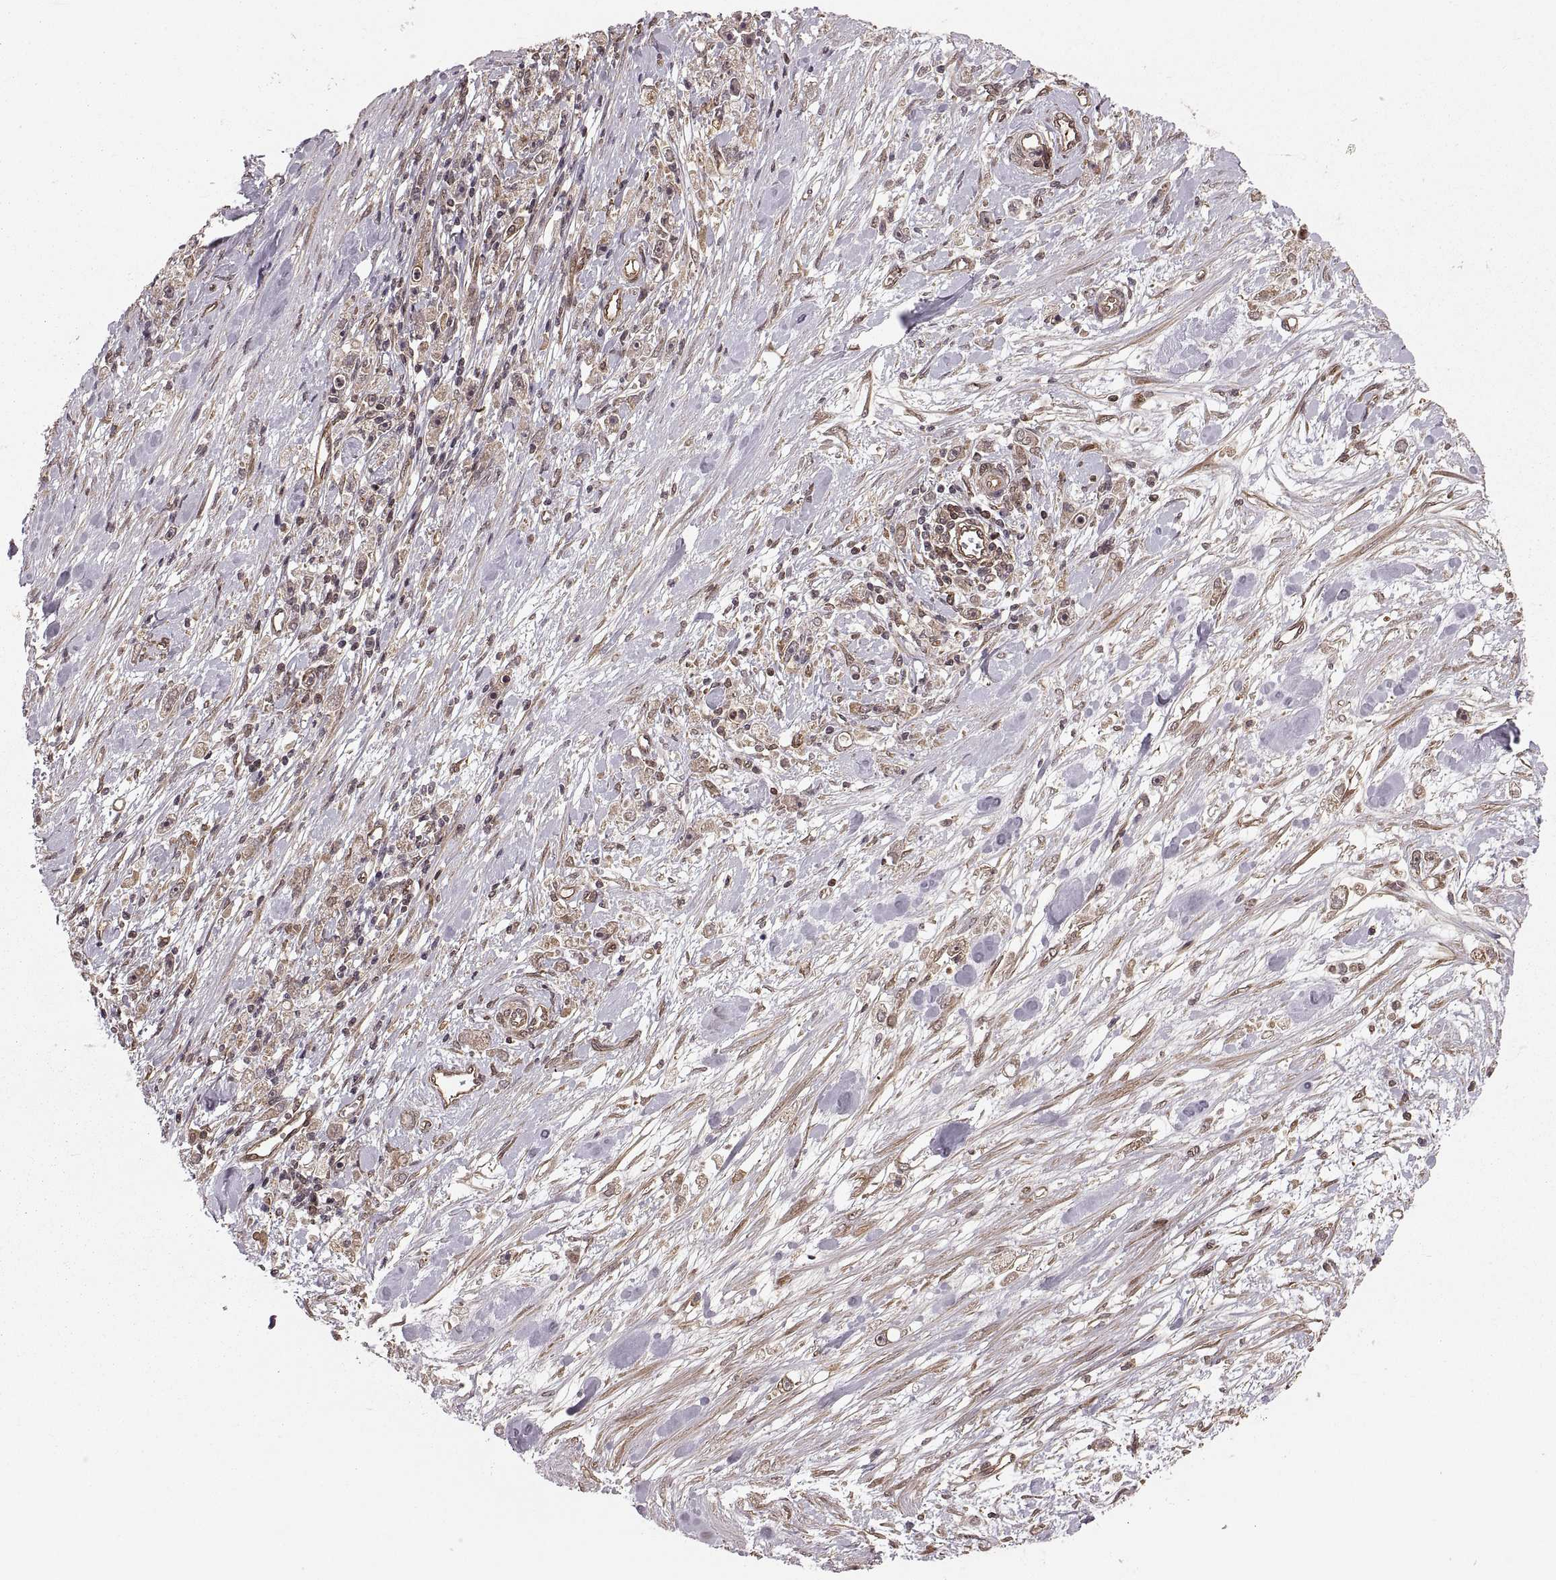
{"staining": {"intensity": "weak", "quantity": ">75%", "location": "cytoplasmic/membranous"}, "tissue": "stomach cancer", "cell_type": "Tumor cells", "image_type": "cancer", "snomed": [{"axis": "morphology", "description": "Adenocarcinoma, NOS"}, {"axis": "topography", "description": "Stomach"}], "caption": "The image displays staining of stomach adenocarcinoma, revealing weak cytoplasmic/membranous protein staining (brown color) within tumor cells.", "gene": "DEDD", "patient": {"sex": "female", "age": 59}}